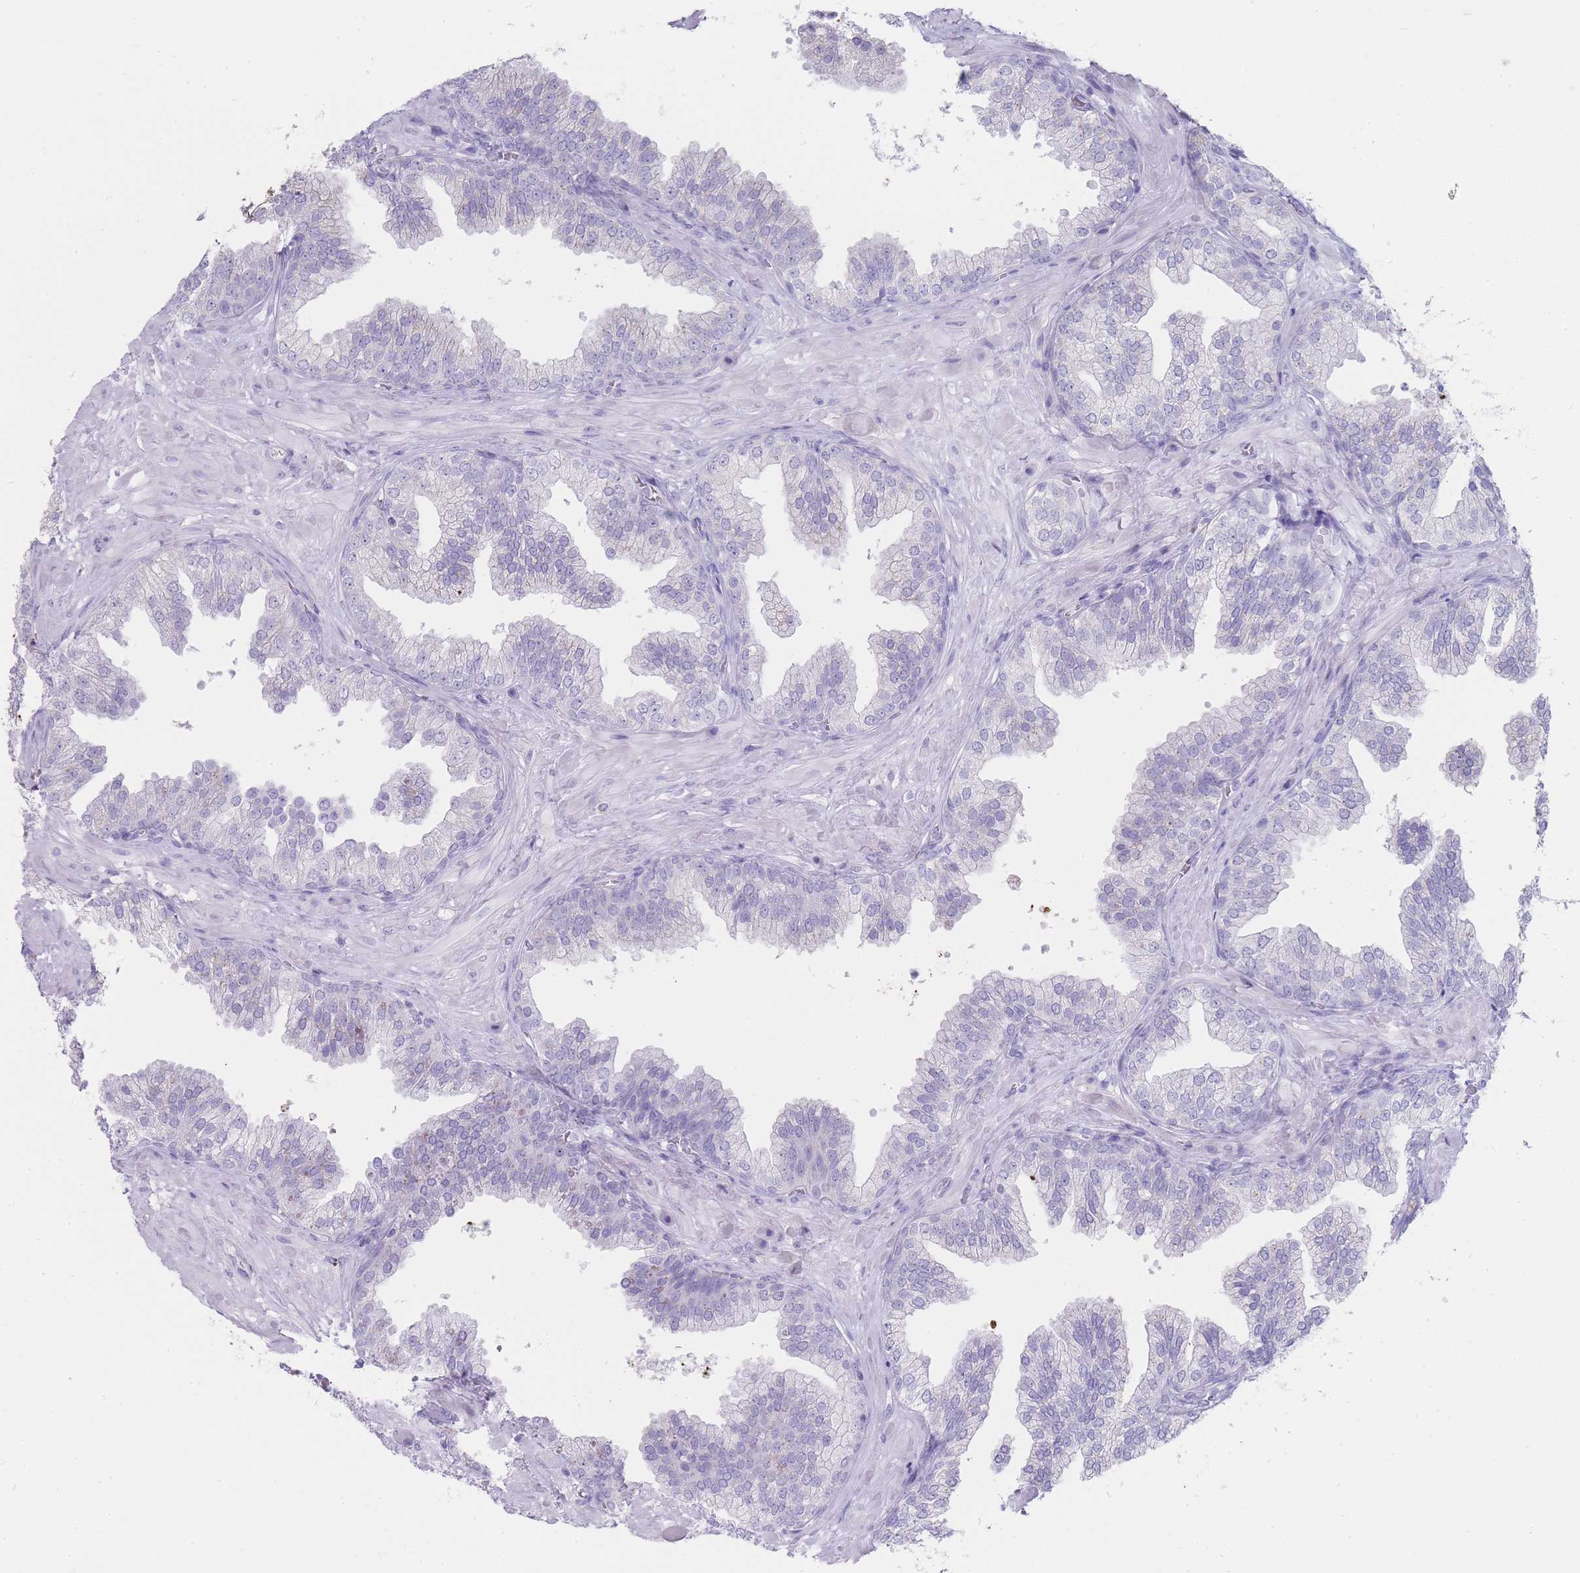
{"staining": {"intensity": "negative", "quantity": "none", "location": "none"}, "tissue": "prostate cancer", "cell_type": "Tumor cells", "image_type": "cancer", "snomed": [{"axis": "morphology", "description": "Adenocarcinoma, High grade"}, {"axis": "topography", "description": "Prostate"}], "caption": "Immunohistochemistry (IHC) of prostate cancer shows no staining in tumor cells. The staining was performed using DAB (3,3'-diaminobenzidine) to visualize the protein expression in brown, while the nuclei were stained in blue with hematoxylin (Magnification: 20x).", "gene": "HBG2", "patient": {"sex": "male", "age": 55}}